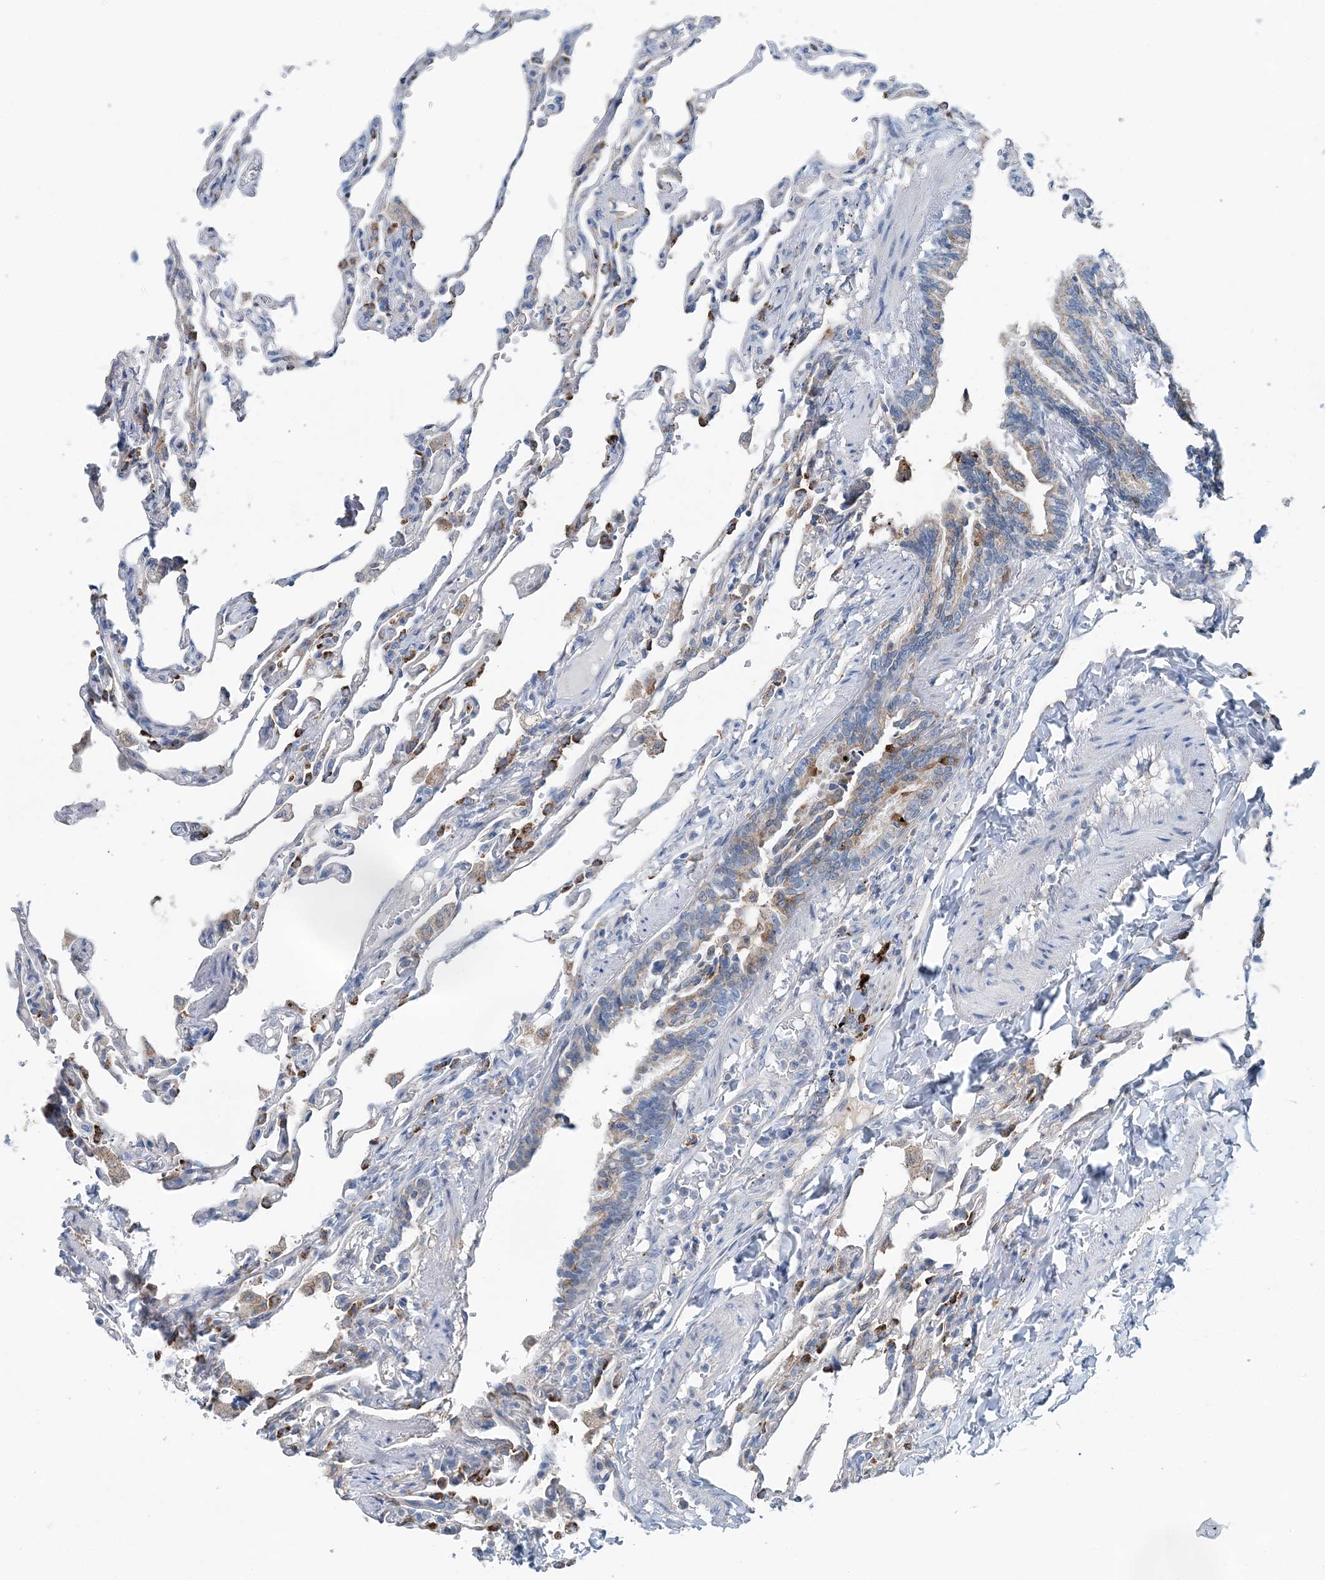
{"staining": {"intensity": "strong", "quantity": "25%-75%", "location": "cytoplasmic/membranous"}, "tissue": "lung", "cell_type": "Alveolar cells", "image_type": "normal", "snomed": [{"axis": "morphology", "description": "Normal tissue, NOS"}, {"axis": "topography", "description": "Lung"}], "caption": "Immunohistochemistry staining of normal lung, which displays high levels of strong cytoplasmic/membranous expression in about 25%-75% of alveolar cells indicating strong cytoplasmic/membranous protein expression. The staining was performed using DAB (3,3'-diaminobenzidine) (brown) for protein detection and nuclei were counterstained in hematoxylin (blue).", "gene": "SPOPL", "patient": {"sex": "male", "age": 21}}